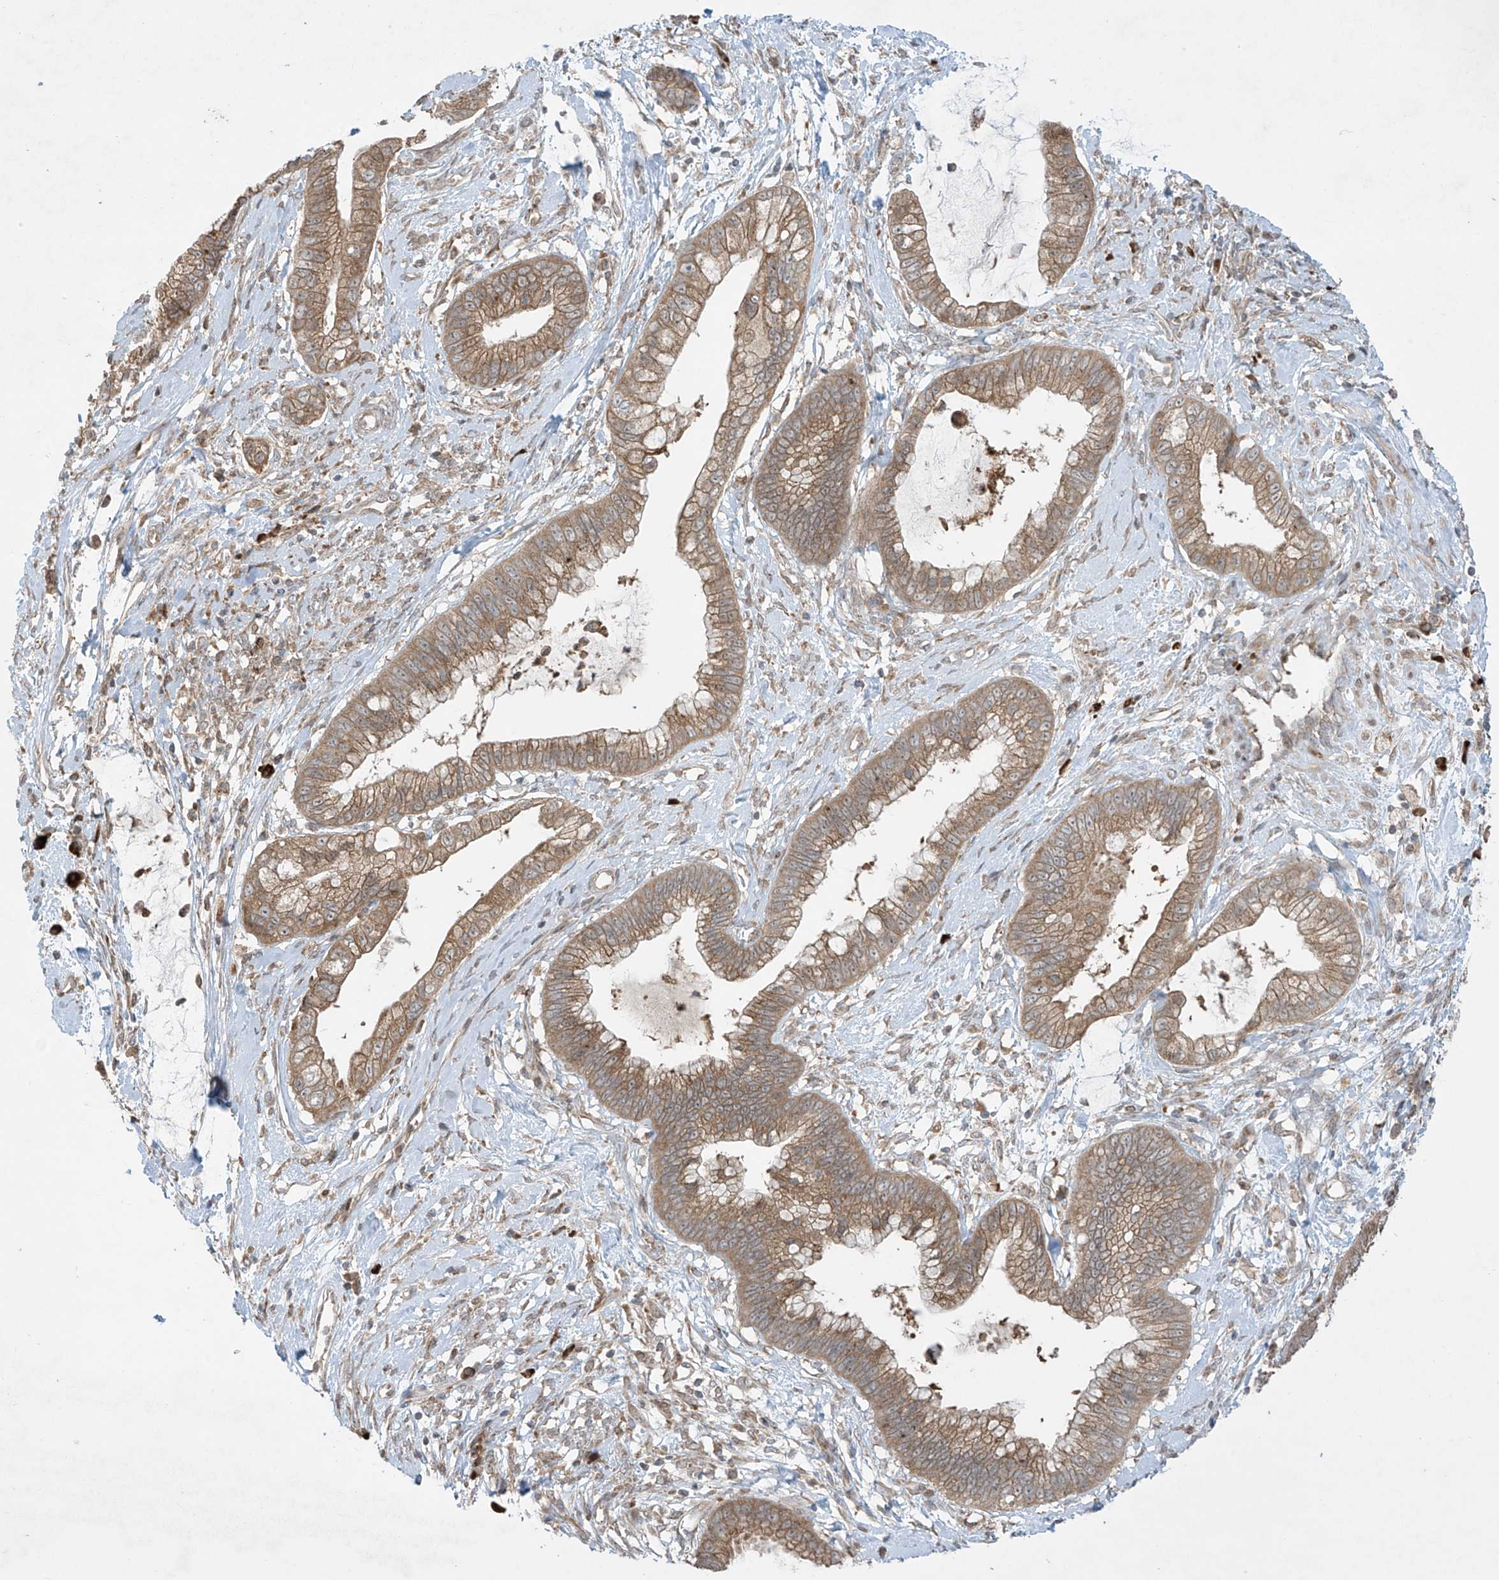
{"staining": {"intensity": "moderate", "quantity": ">75%", "location": "cytoplasmic/membranous"}, "tissue": "cervical cancer", "cell_type": "Tumor cells", "image_type": "cancer", "snomed": [{"axis": "morphology", "description": "Adenocarcinoma, NOS"}, {"axis": "topography", "description": "Cervix"}], "caption": "Cervical cancer stained for a protein (brown) reveals moderate cytoplasmic/membranous positive positivity in about >75% of tumor cells.", "gene": "PPAT", "patient": {"sex": "female", "age": 44}}